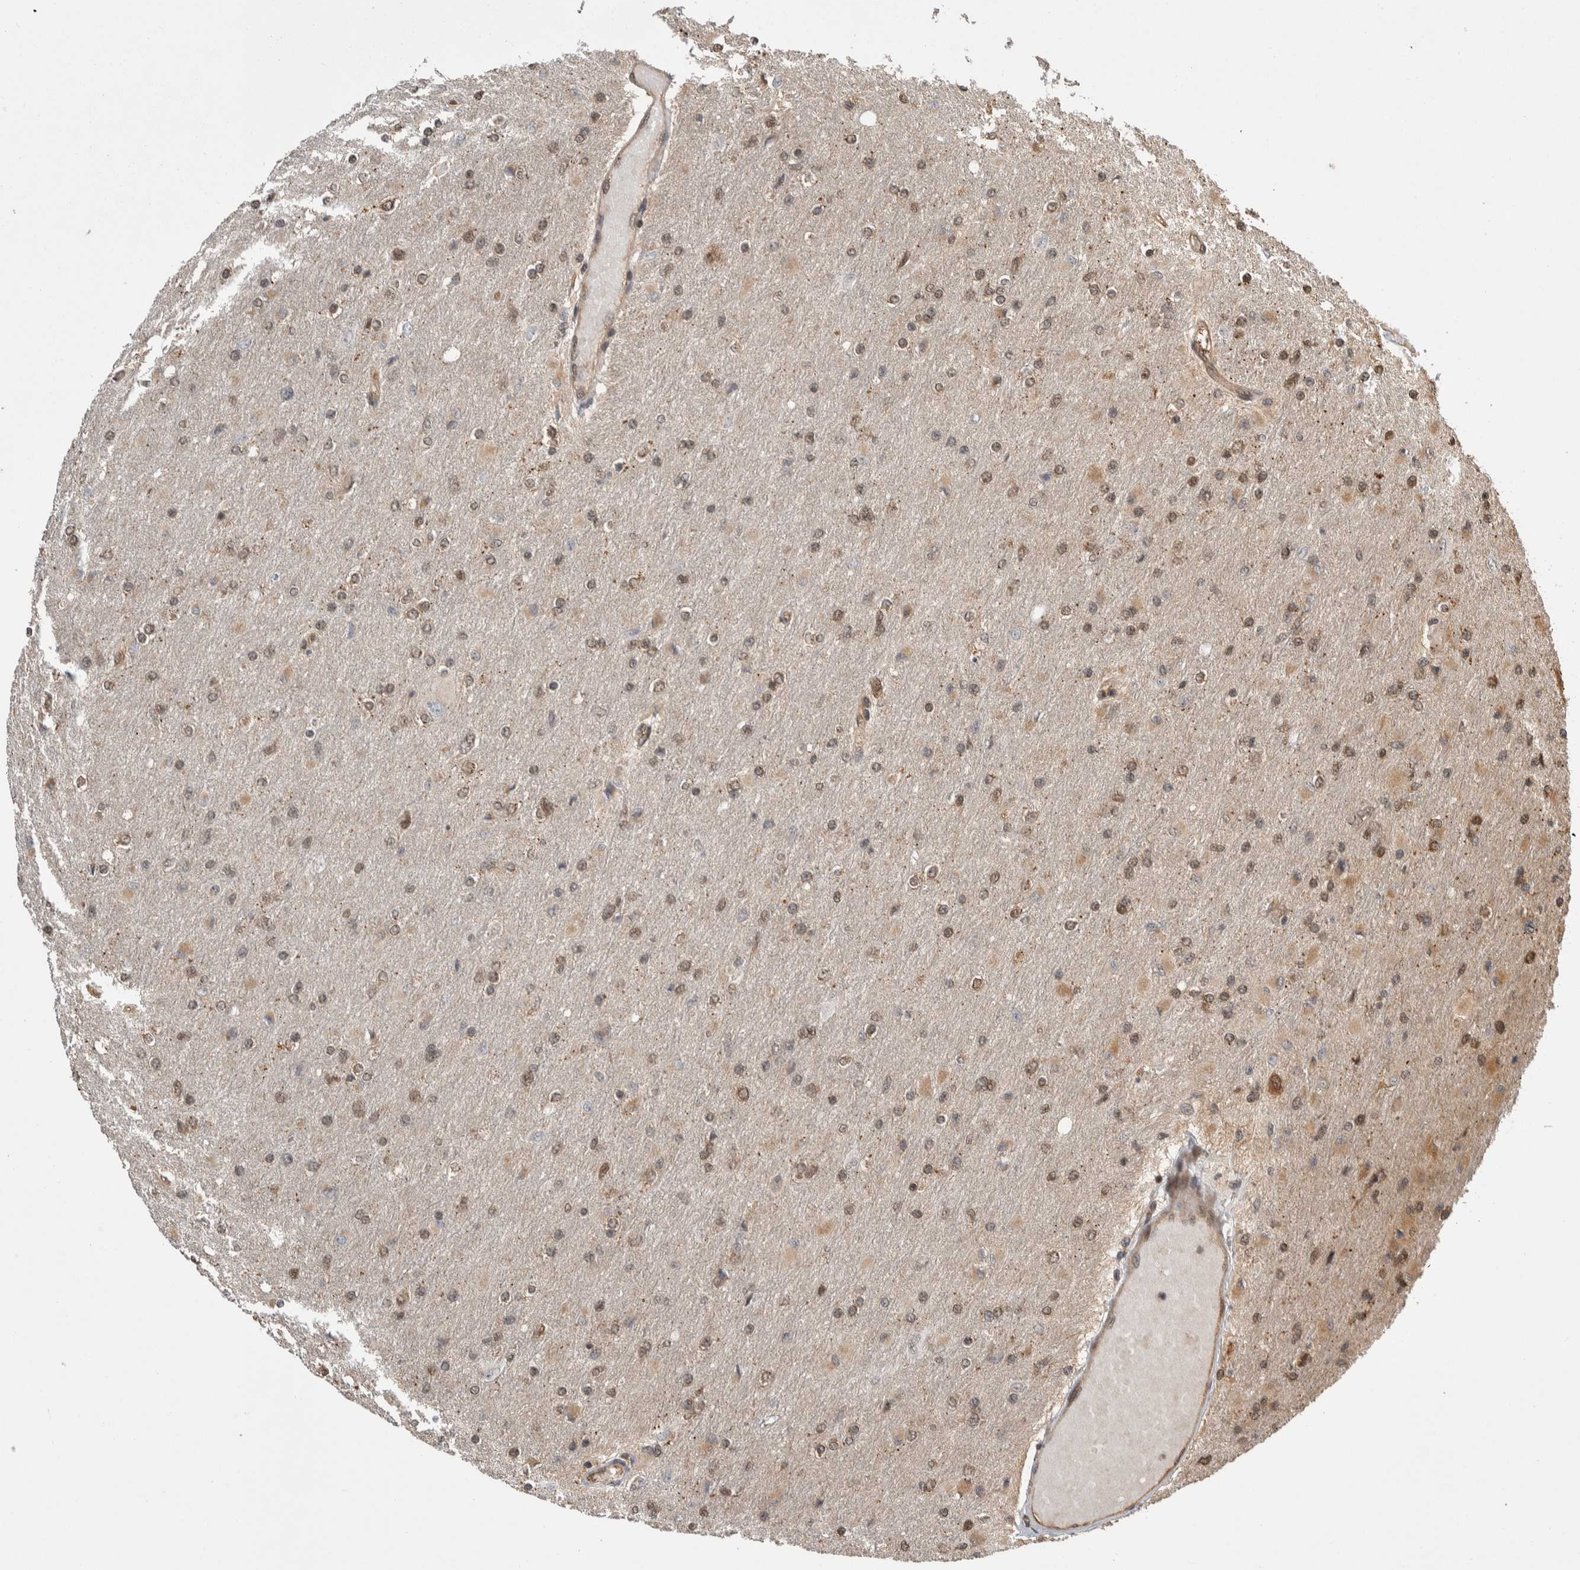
{"staining": {"intensity": "weak", "quantity": "25%-75%", "location": "cytoplasmic/membranous,nuclear"}, "tissue": "glioma", "cell_type": "Tumor cells", "image_type": "cancer", "snomed": [{"axis": "morphology", "description": "Glioma, malignant, High grade"}, {"axis": "topography", "description": "Cerebral cortex"}], "caption": "Immunohistochemistry photomicrograph of neoplastic tissue: high-grade glioma (malignant) stained using immunohistochemistry (IHC) exhibits low levels of weak protein expression localized specifically in the cytoplasmic/membranous and nuclear of tumor cells, appearing as a cytoplasmic/membranous and nuclear brown color.", "gene": "ZNF592", "patient": {"sex": "female", "age": 36}}